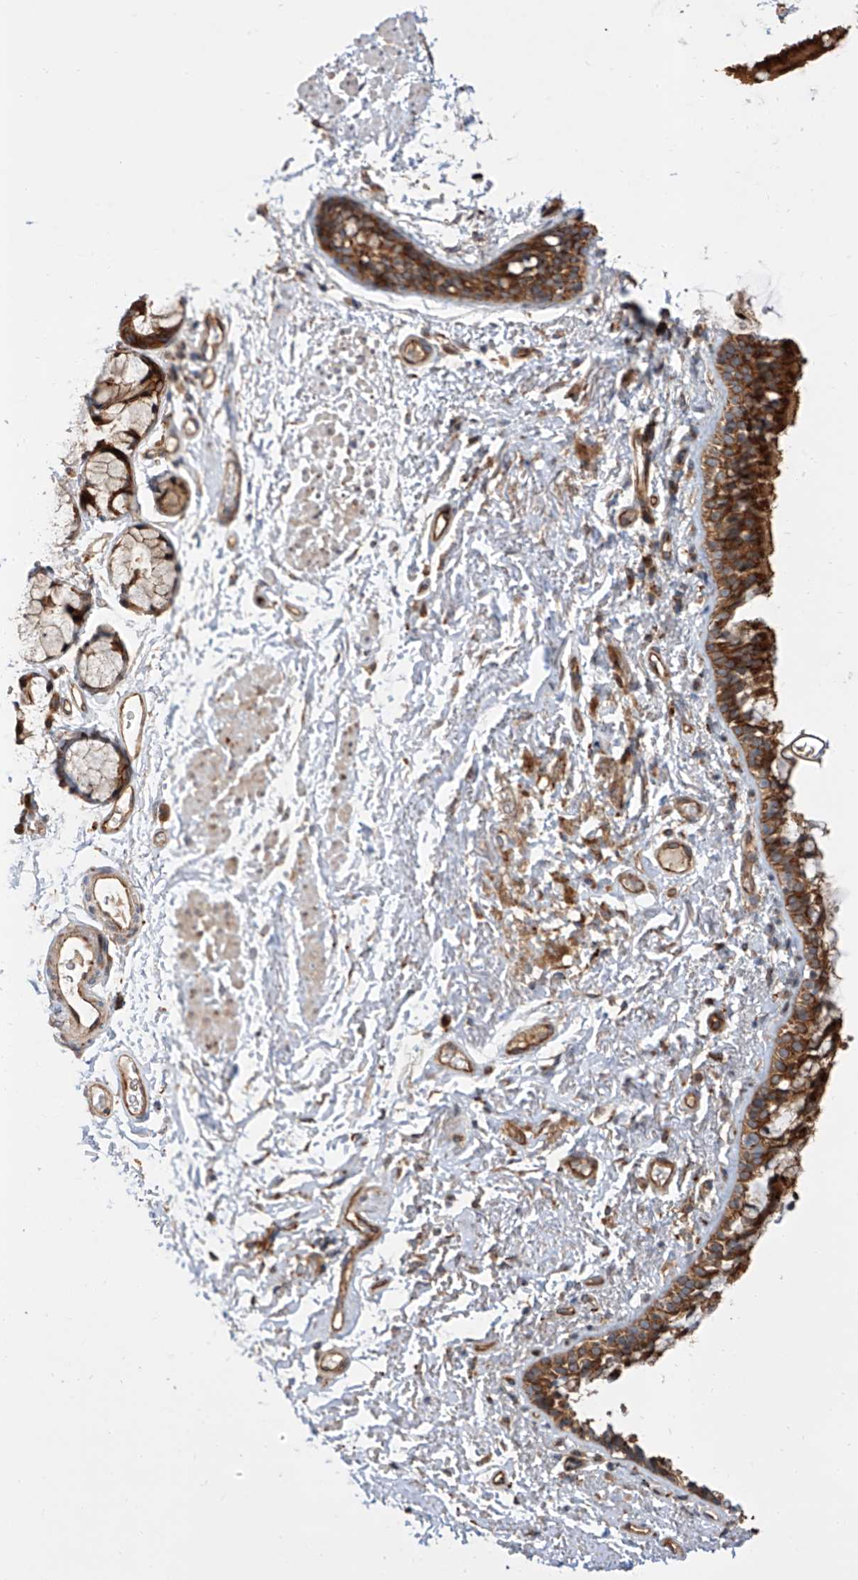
{"staining": {"intensity": "strong", "quantity": ">75%", "location": "cytoplasmic/membranous"}, "tissue": "bronchus", "cell_type": "Respiratory epithelial cells", "image_type": "normal", "snomed": [{"axis": "morphology", "description": "Normal tissue, NOS"}, {"axis": "topography", "description": "Cartilage tissue"}, {"axis": "topography", "description": "Bronchus"}], "caption": "Immunohistochemical staining of benign bronchus exhibits high levels of strong cytoplasmic/membranous staining in about >75% of respiratory epithelial cells. (DAB (3,3'-diaminobenzidine) IHC with brightfield microscopy, high magnification).", "gene": "DIRAS3", "patient": {"sex": "female", "age": 73}}